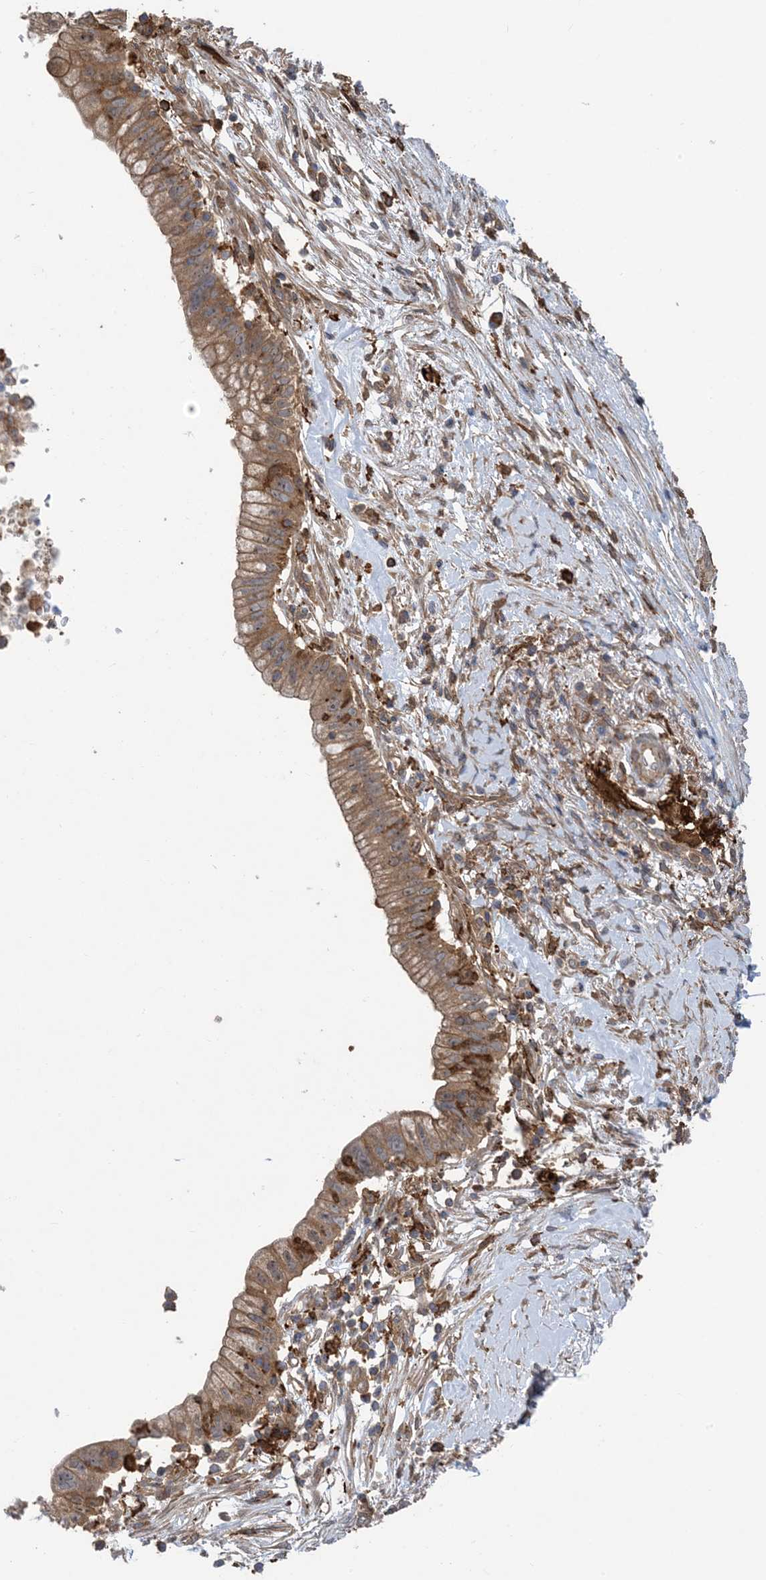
{"staining": {"intensity": "moderate", "quantity": ">75%", "location": "cytoplasmic/membranous"}, "tissue": "pancreatic cancer", "cell_type": "Tumor cells", "image_type": "cancer", "snomed": [{"axis": "morphology", "description": "Adenocarcinoma, NOS"}, {"axis": "topography", "description": "Pancreas"}], "caption": "Moderate cytoplasmic/membranous expression for a protein is identified in approximately >75% of tumor cells of pancreatic cancer using immunohistochemistry.", "gene": "HS1BP3", "patient": {"sex": "male", "age": 68}}